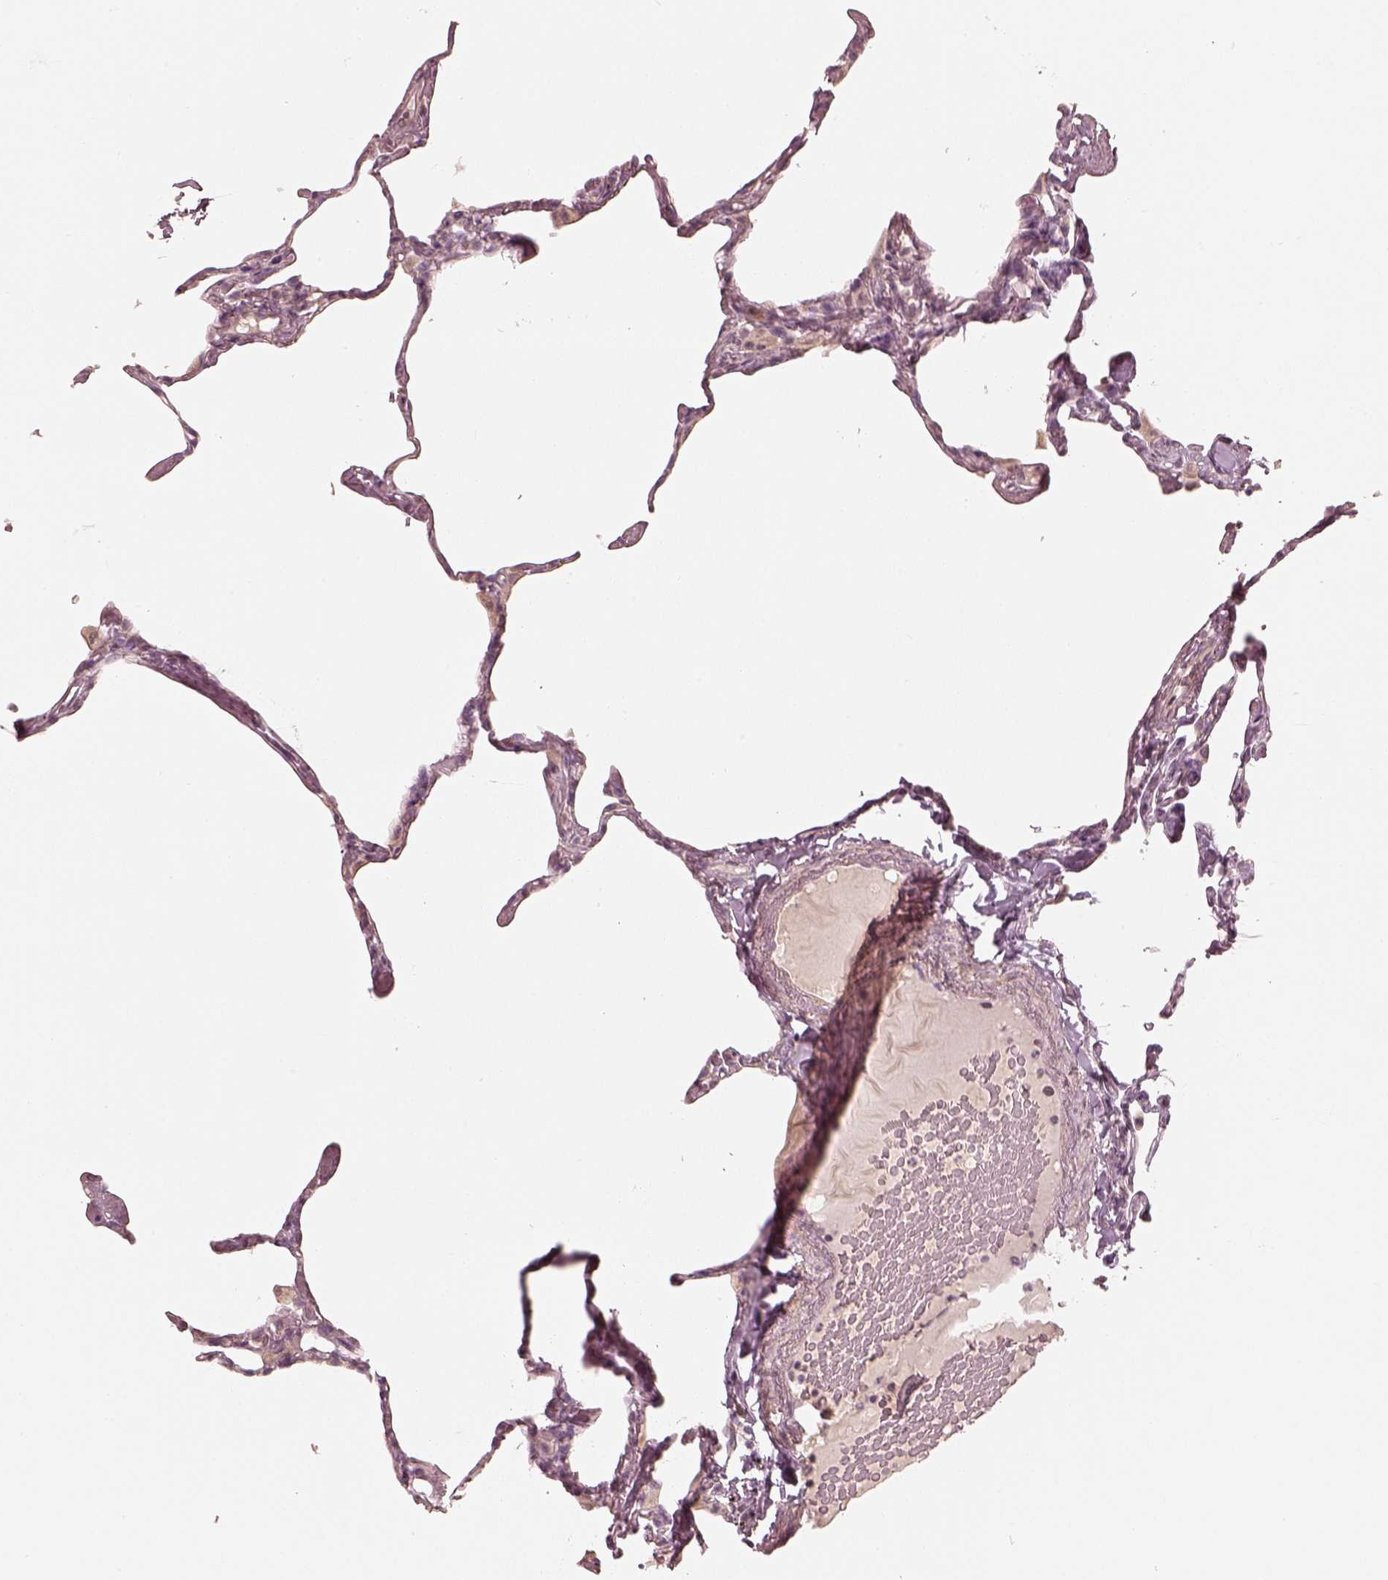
{"staining": {"intensity": "negative", "quantity": "none", "location": "none"}, "tissue": "lung", "cell_type": "Alveolar cells", "image_type": "normal", "snomed": [{"axis": "morphology", "description": "Normal tissue, NOS"}, {"axis": "topography", "description": "Lung"}], "caption": "IHC histopathology image of normal lung: human lung stained with DAB (3,3'-diaminobenzidine) shows no significant protein positivity in alveolar cells. (DAB IHC, high magnification).", "gene": "KCNJ9", "patient": {"sex": "male", "age": 65}}